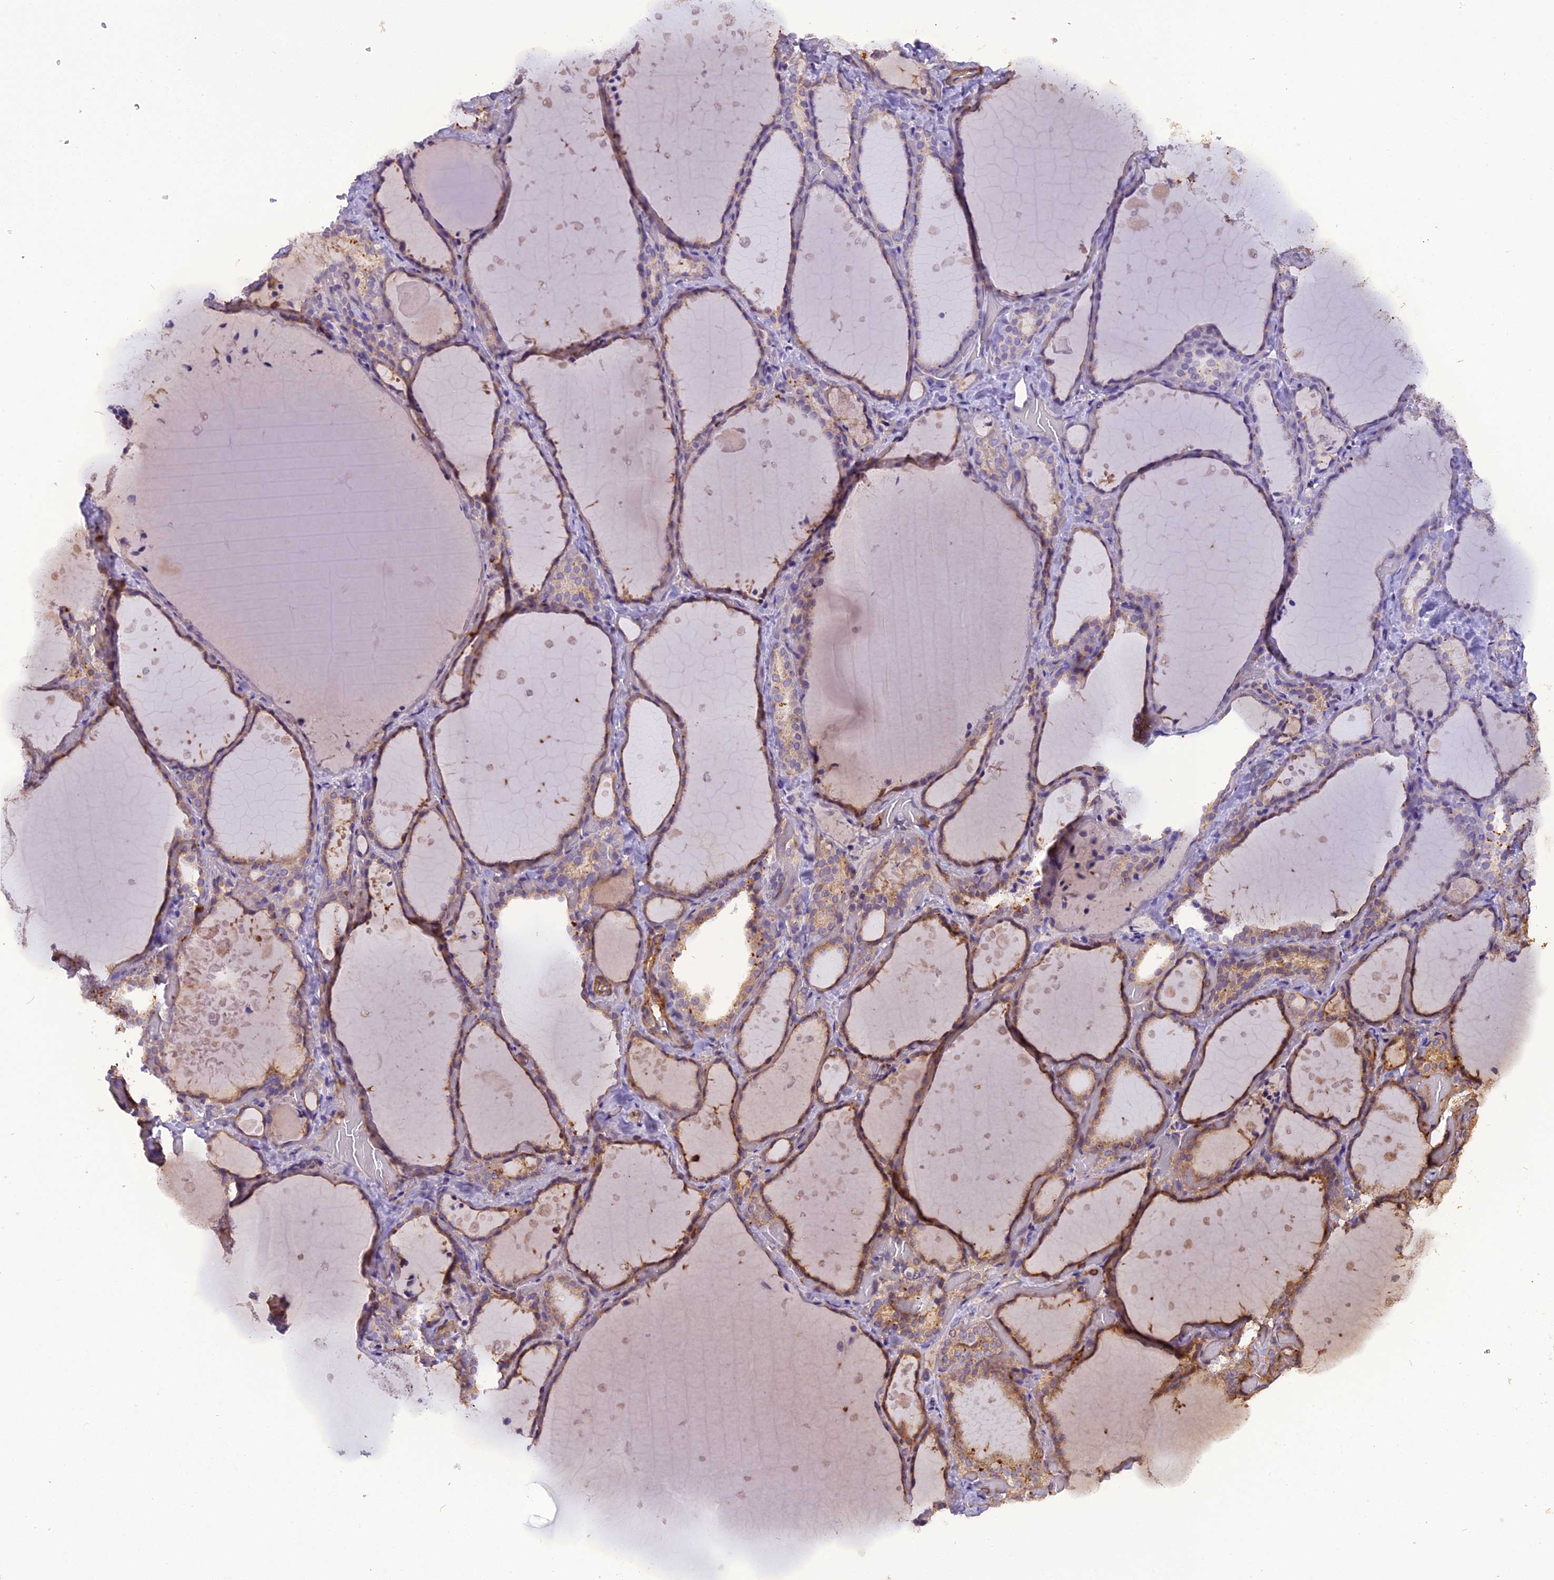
{"staining": {"intensity": "moderate", "quantity": ">75%", "location": "cytoplasmic/membranous"}, "tissue": "thyroid gland", "cell_type": "Glandular cells", "image_type": "normal", "snomed": [{"axis": "morphology", "description": "Normal tissue, NOS"}, {"axis": "topography", "description": "Thyroid gland"}], "caption": "An IHC photomicrograph of unremarkable tissue is shown. Protein staining in brown labels moderate cytoplasmic/membranous positivity in thyroid gland within glandular cells.", "gene": "STOML1", "patient": {"sex": "female", "age": 44}}